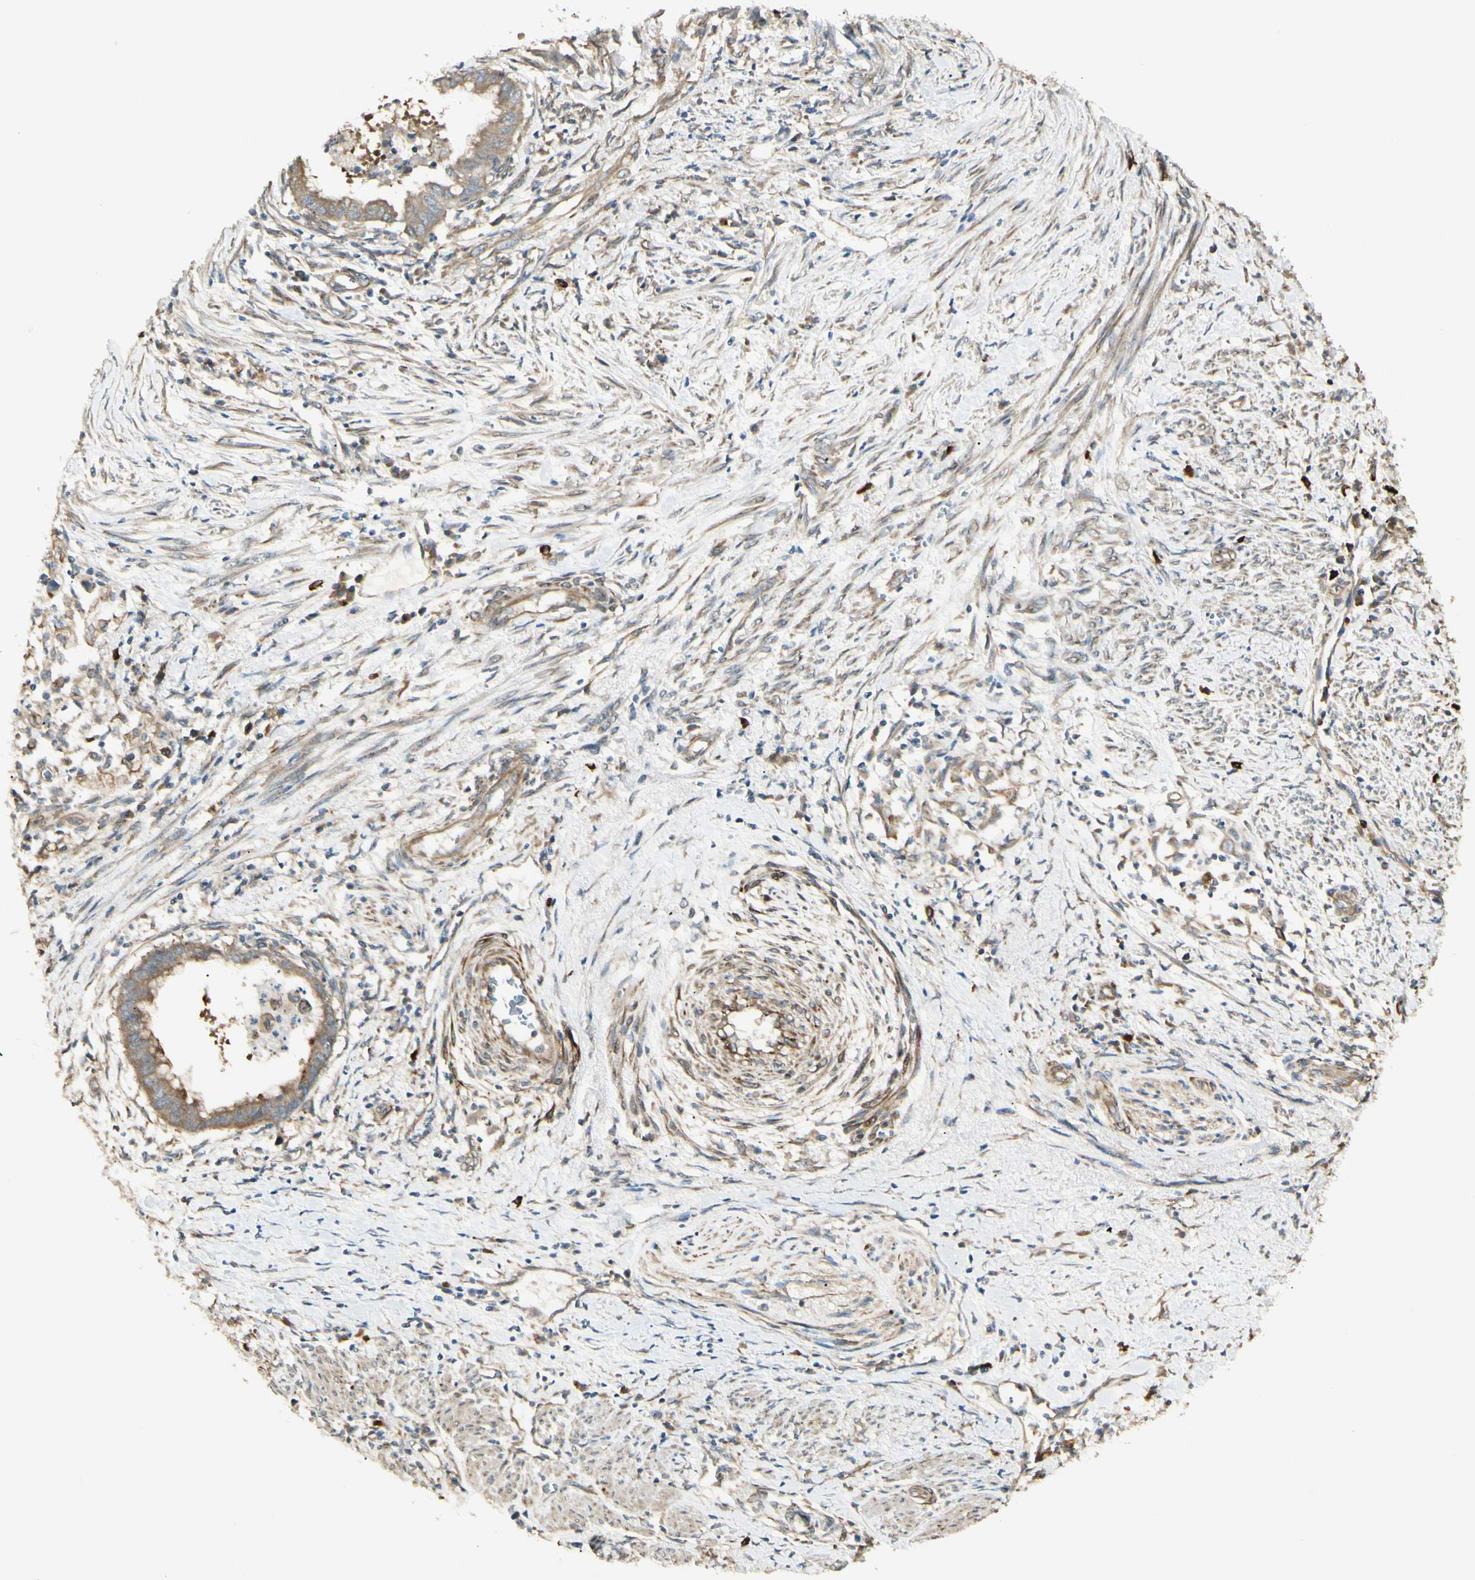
{"staining": {"intensity": "moderate", "quantity": ">75%", "location": "cytoplasmic/membranous"}, "tissue": "endometrial cancer", "cell_type": "Tumor cells", "image_type": "cancer", "snomed": [{"axis": "morphology", "description": "Necrosis, NOS"}, {"axis": "morphology", "description": "Adenocarcinoma, NOS"}, {"axis": "topography", "description": "Endometrium"}], "caption": "Moderate cytoplasmic/membranous staining for a protein is identified in approximately >75% of tumor cells of endometrial cancer using IHC.", "gene": "IRAG1", "patient": {"sex": "female", "age": 79}}